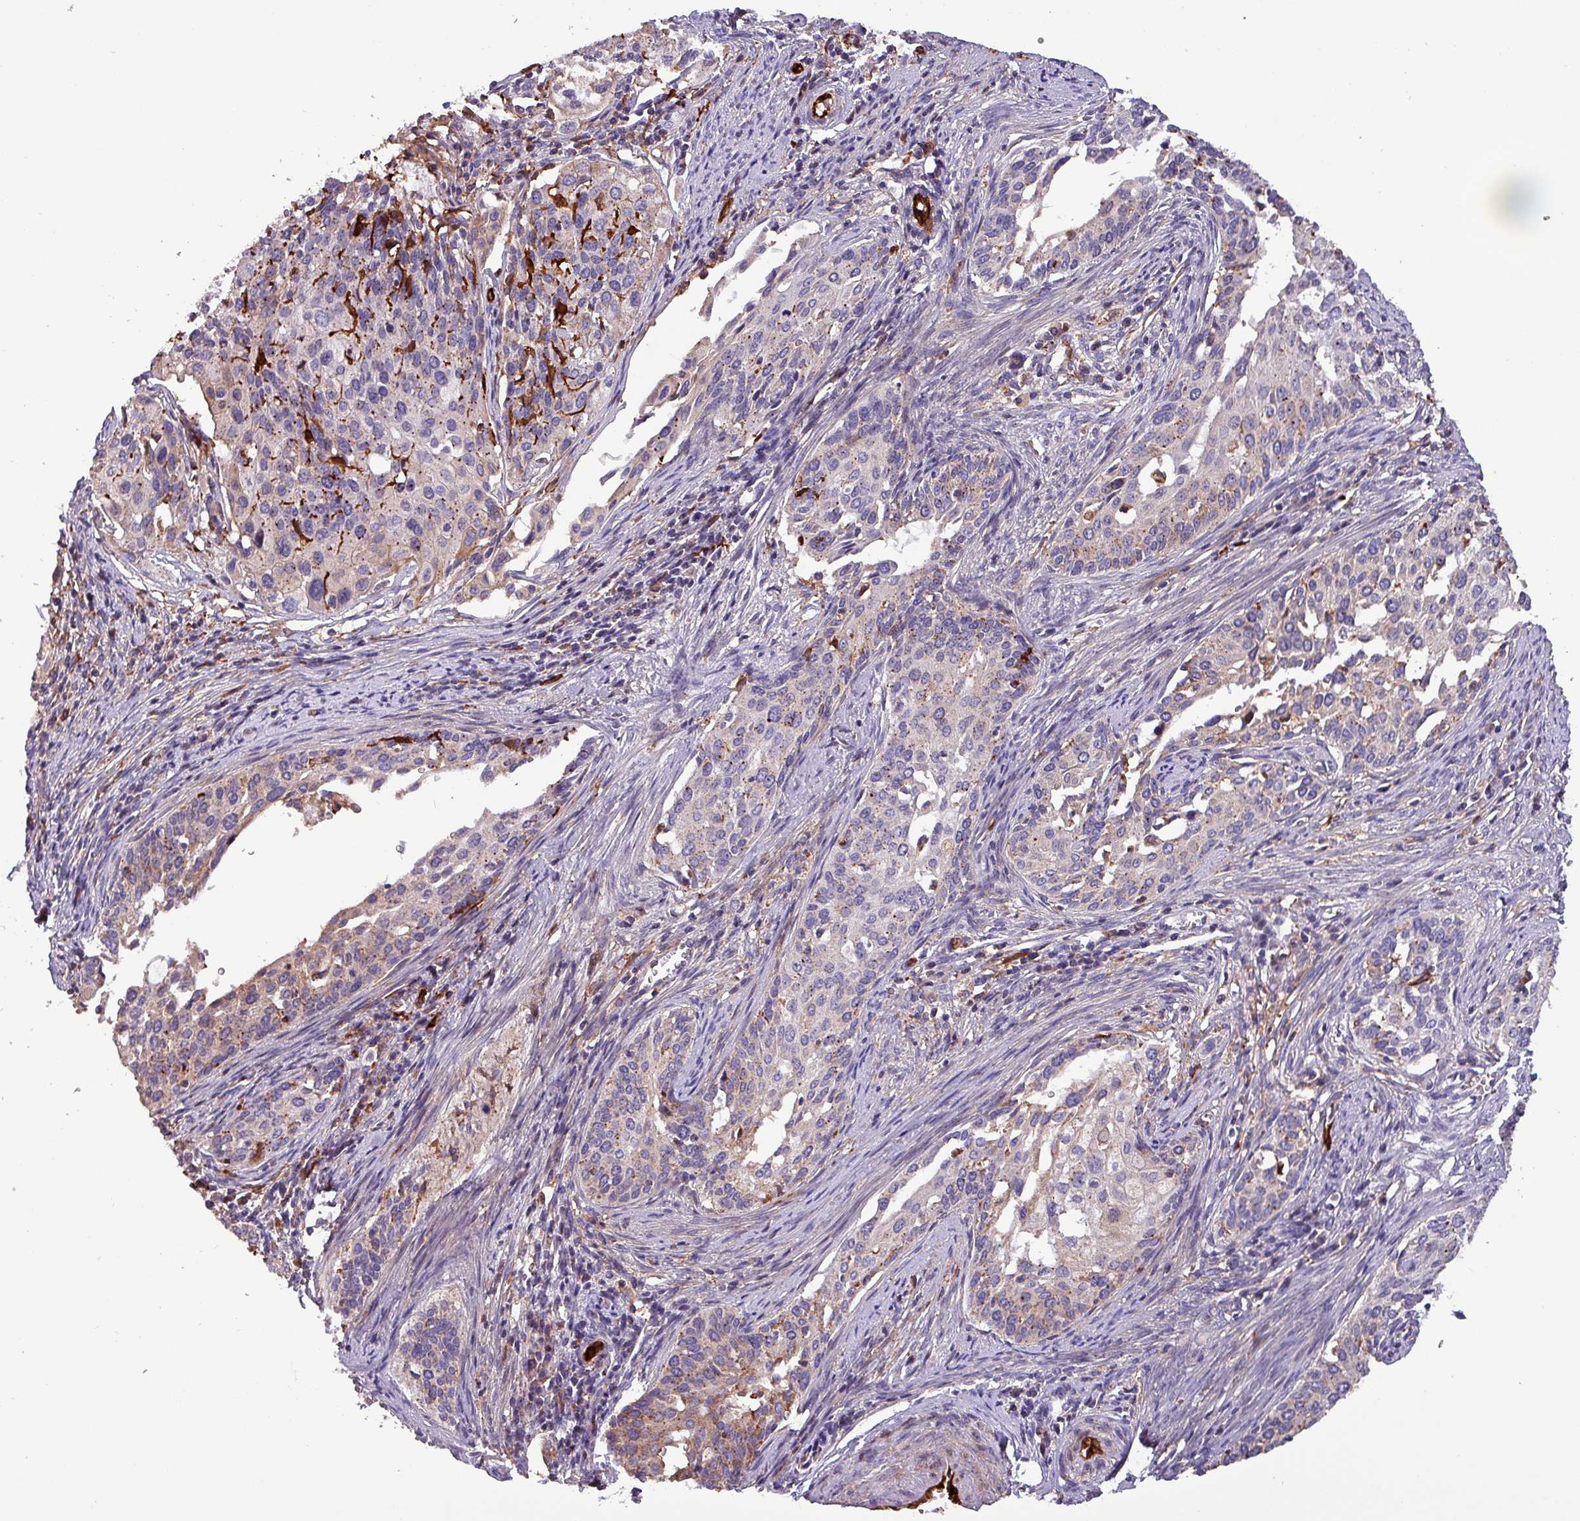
{"staining": {"intensity": "moderate", "quantity": "<25%", "location": "cytoplasmic/membranous"}, "tissue": "cervical cancer", "cell_type": "Tumor cells", "image_type": "cancer", "snomed": [{"axis": "morphology", "description": "Squamous cell carcinoma, NOS"}, {"axis": "topography", "description": "Cervix"}], "caption": "Protein analysis of cervical cancer (squamous cell carcinoma) tissue shows moderate cytoplasmic/membranous positivity in about <25% of tumor cells.", "gene": "SCIN", "patient": {"sex": "female", "age": 44}}